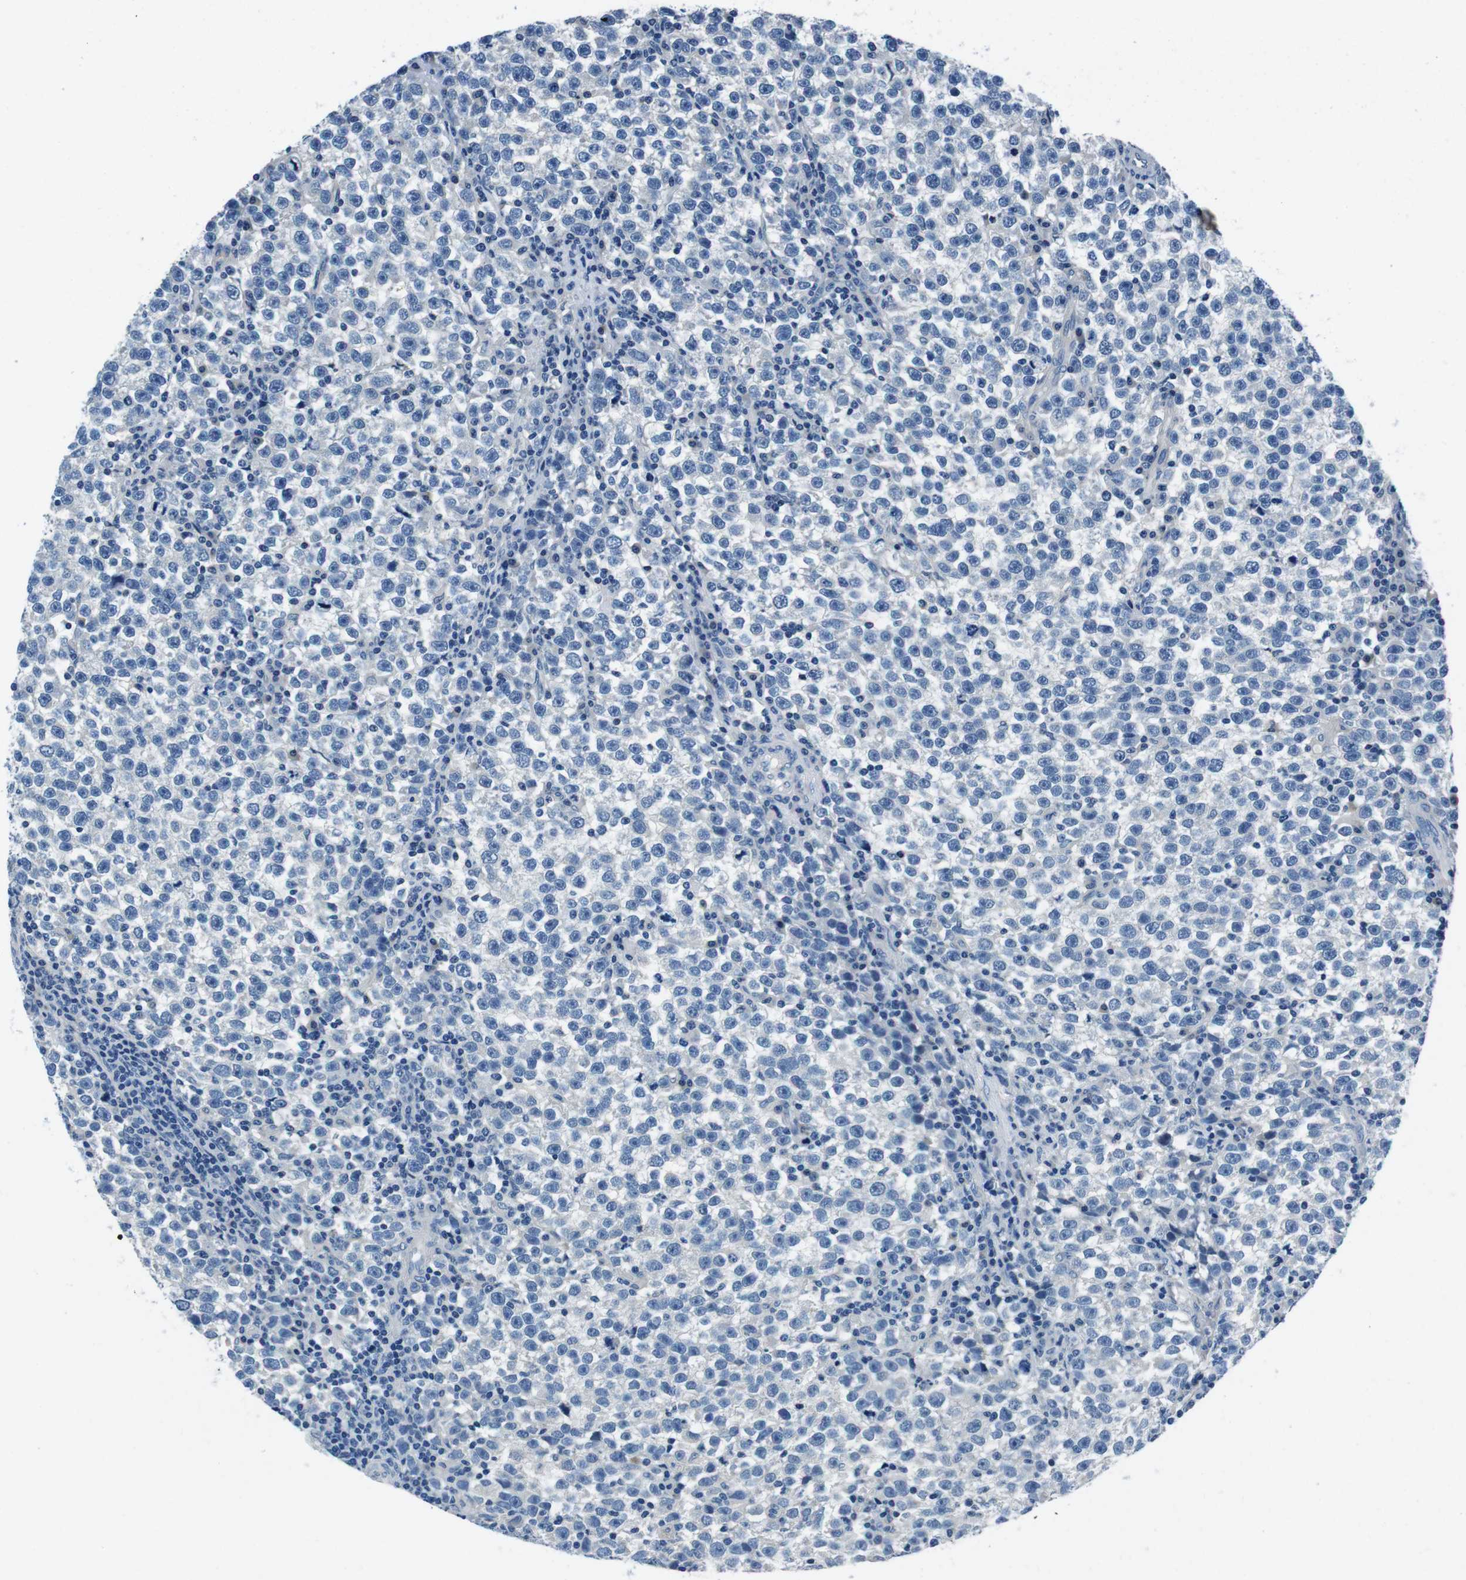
{"staining": {"intensity": "negative", "quantity": "none", "location": "none"}, "tissue": "testis cancer", "cell_type": "Tumor cells", "image_type": "cancer", "snomed": [{"axis": "morphology", "description": "Seminoma, NOS"}, {"axis": "topography", "description": "Testis"}], "caption": "Testis cancer (seminoma) was stained to show a protein in brown. There is no significant positivity in tumor cells.", "gene": "CASQ1", "patient": {"sex": "male", "age": 43}}